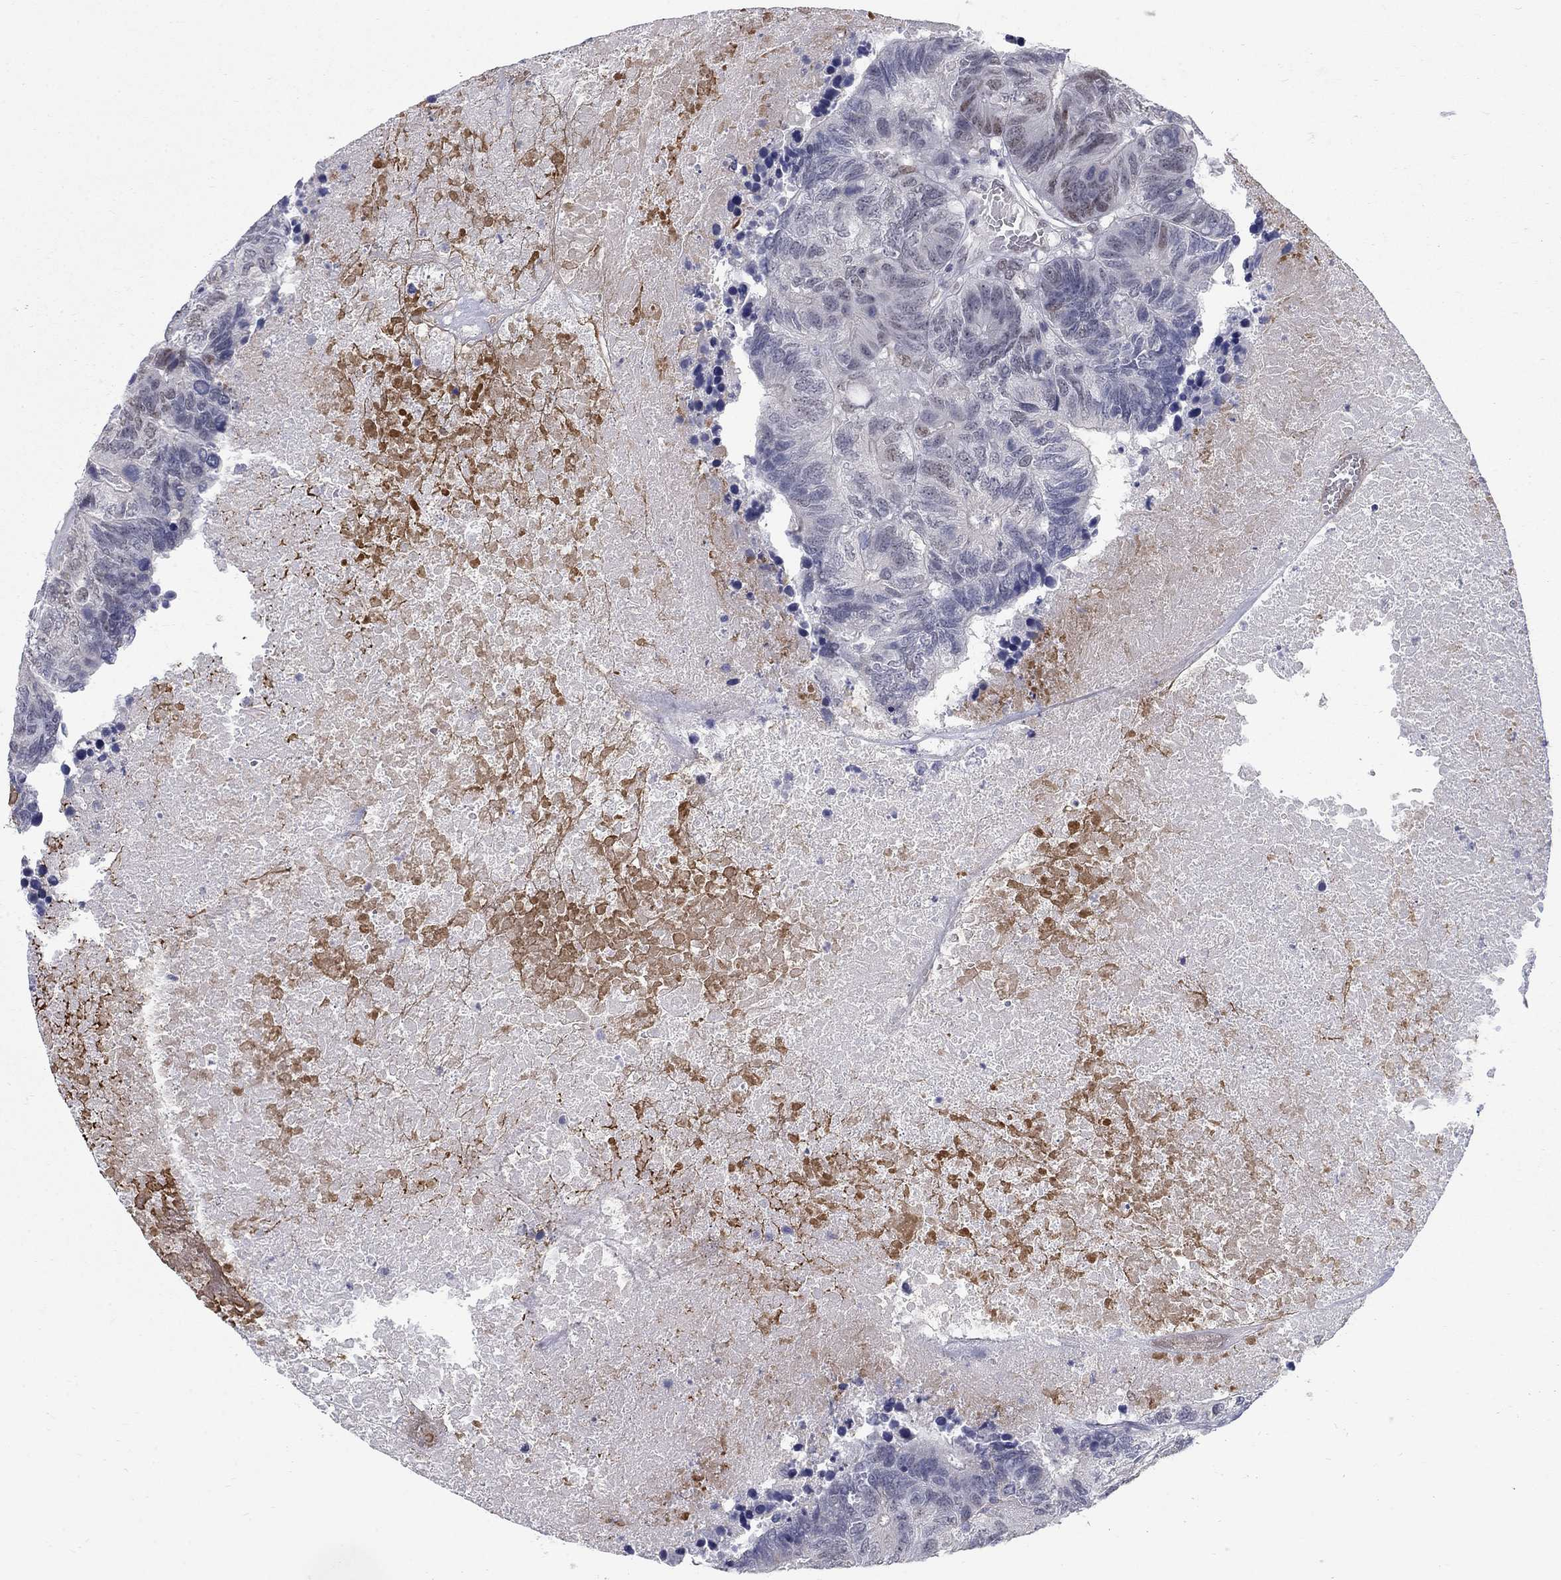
{"staining": {"intensity": "negative", "quantity": "none", "location": "none"}, "tissue": "colorectal cancer", "cell_type": "Tumor cells", "image_type": "cancer", "snomed": [{"axis": "morphology", "description": "Adenocarcinoma, NOS"}, {"axis": "topography", "description": "Colon"}], "caption": "IHC micrograph of human colorectal cancer (adenocarcinoma) stained for a protein (brown), which reveals no expression in tumor cells.", "gene": "GCFC2", "patient": {"sex": "female", "age": 48}}